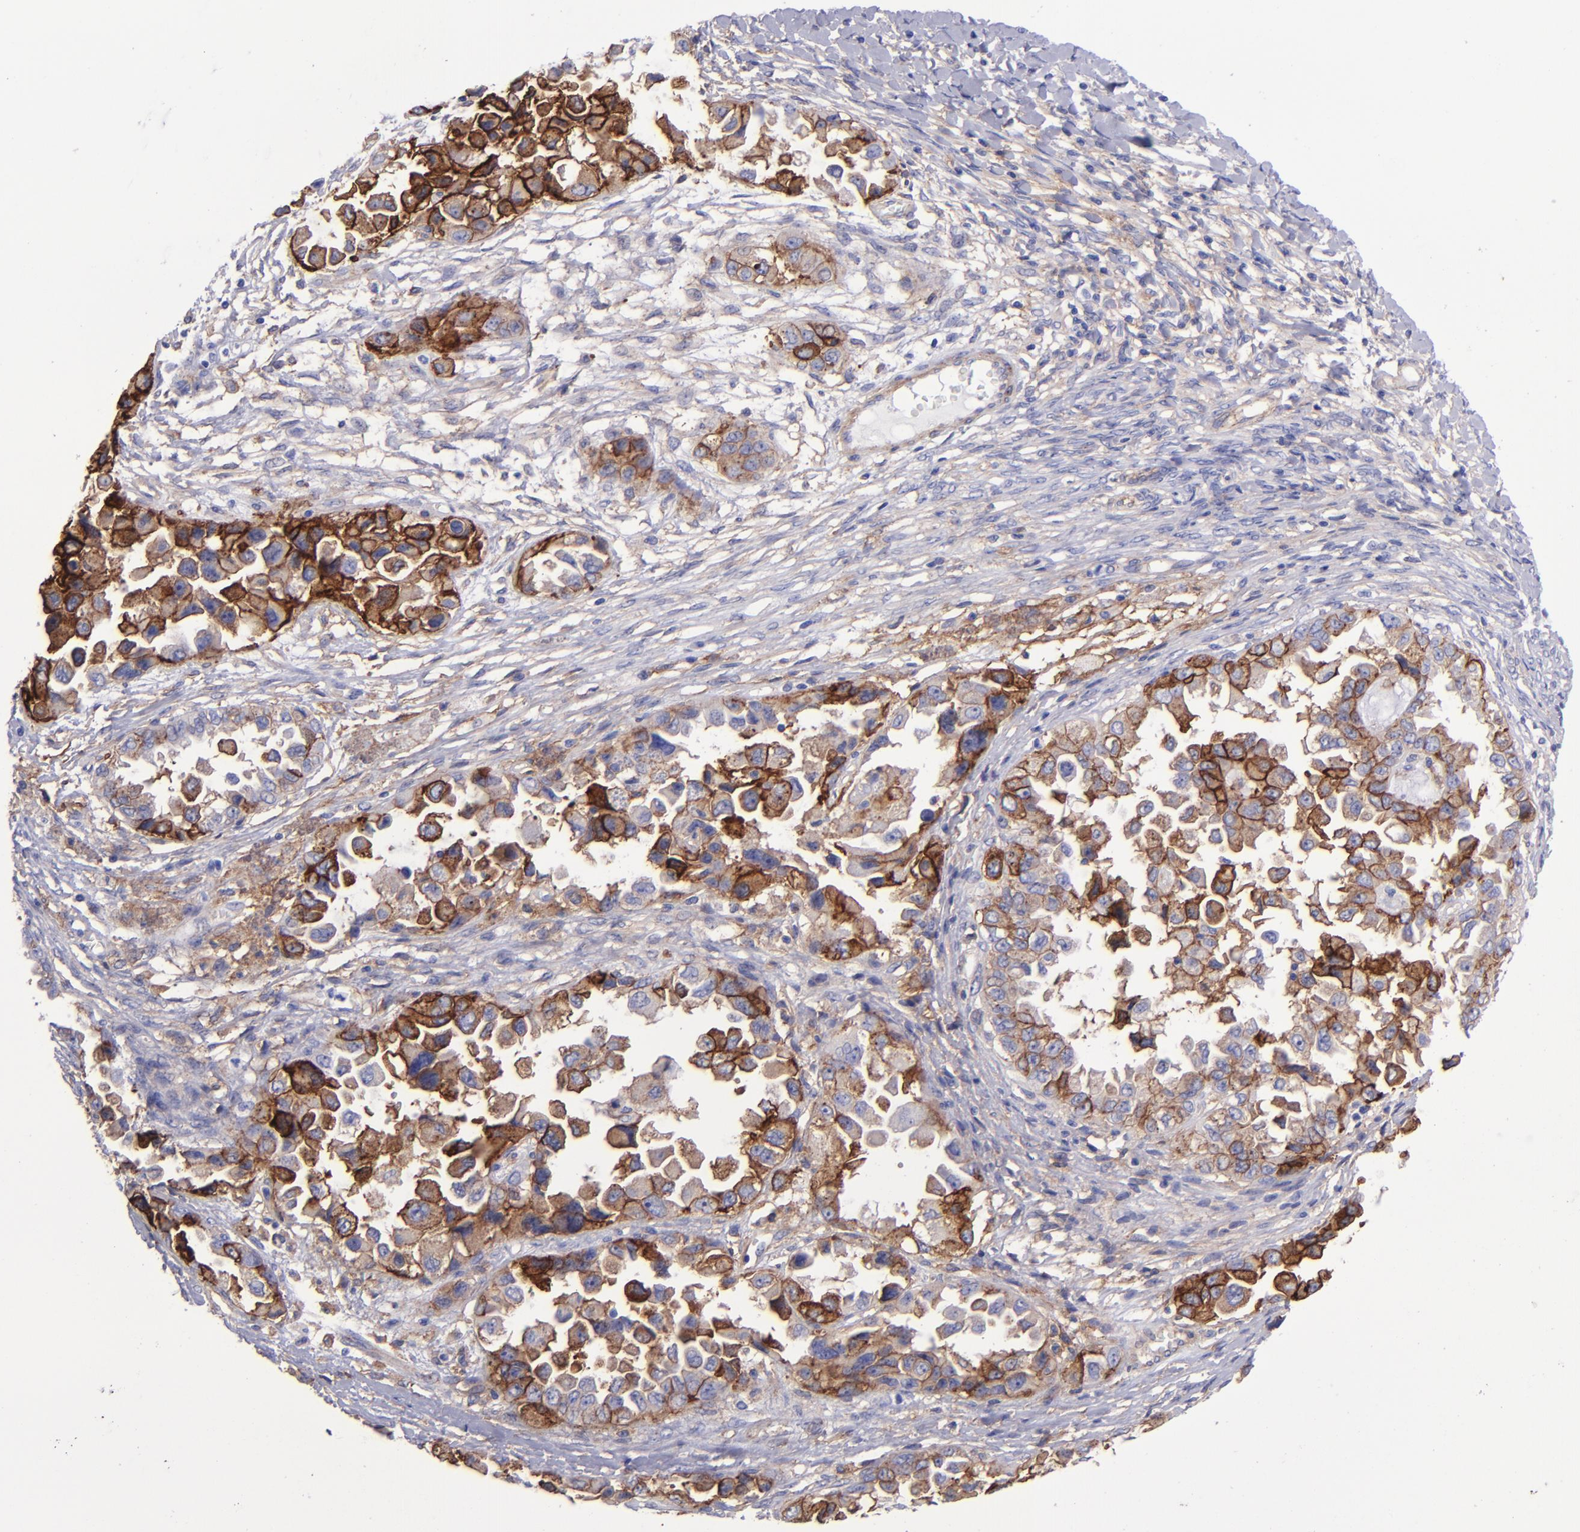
{"staining": {"intensity": "strong", "quantity": ">75%", "location": "cytoplasmic/membranous"}, "tissue": "ovarian cancer", "cell_type": "Tumor cells", "image_type": "cancer", "snomed": [{"axis": "morphology", "description": "Cystadenocarcinoma, serous, NOS"}, {"axis": "topography", "description": "Ovary"}], "caption": "A high amount of strong cytoplasmic/membranous staining is present in about >75% of tumor cells in serous cystadenocarcinoma (ovarian) tissue.", "gene": "ITGAV", "patient": {"sex": "female", "age": 84}}